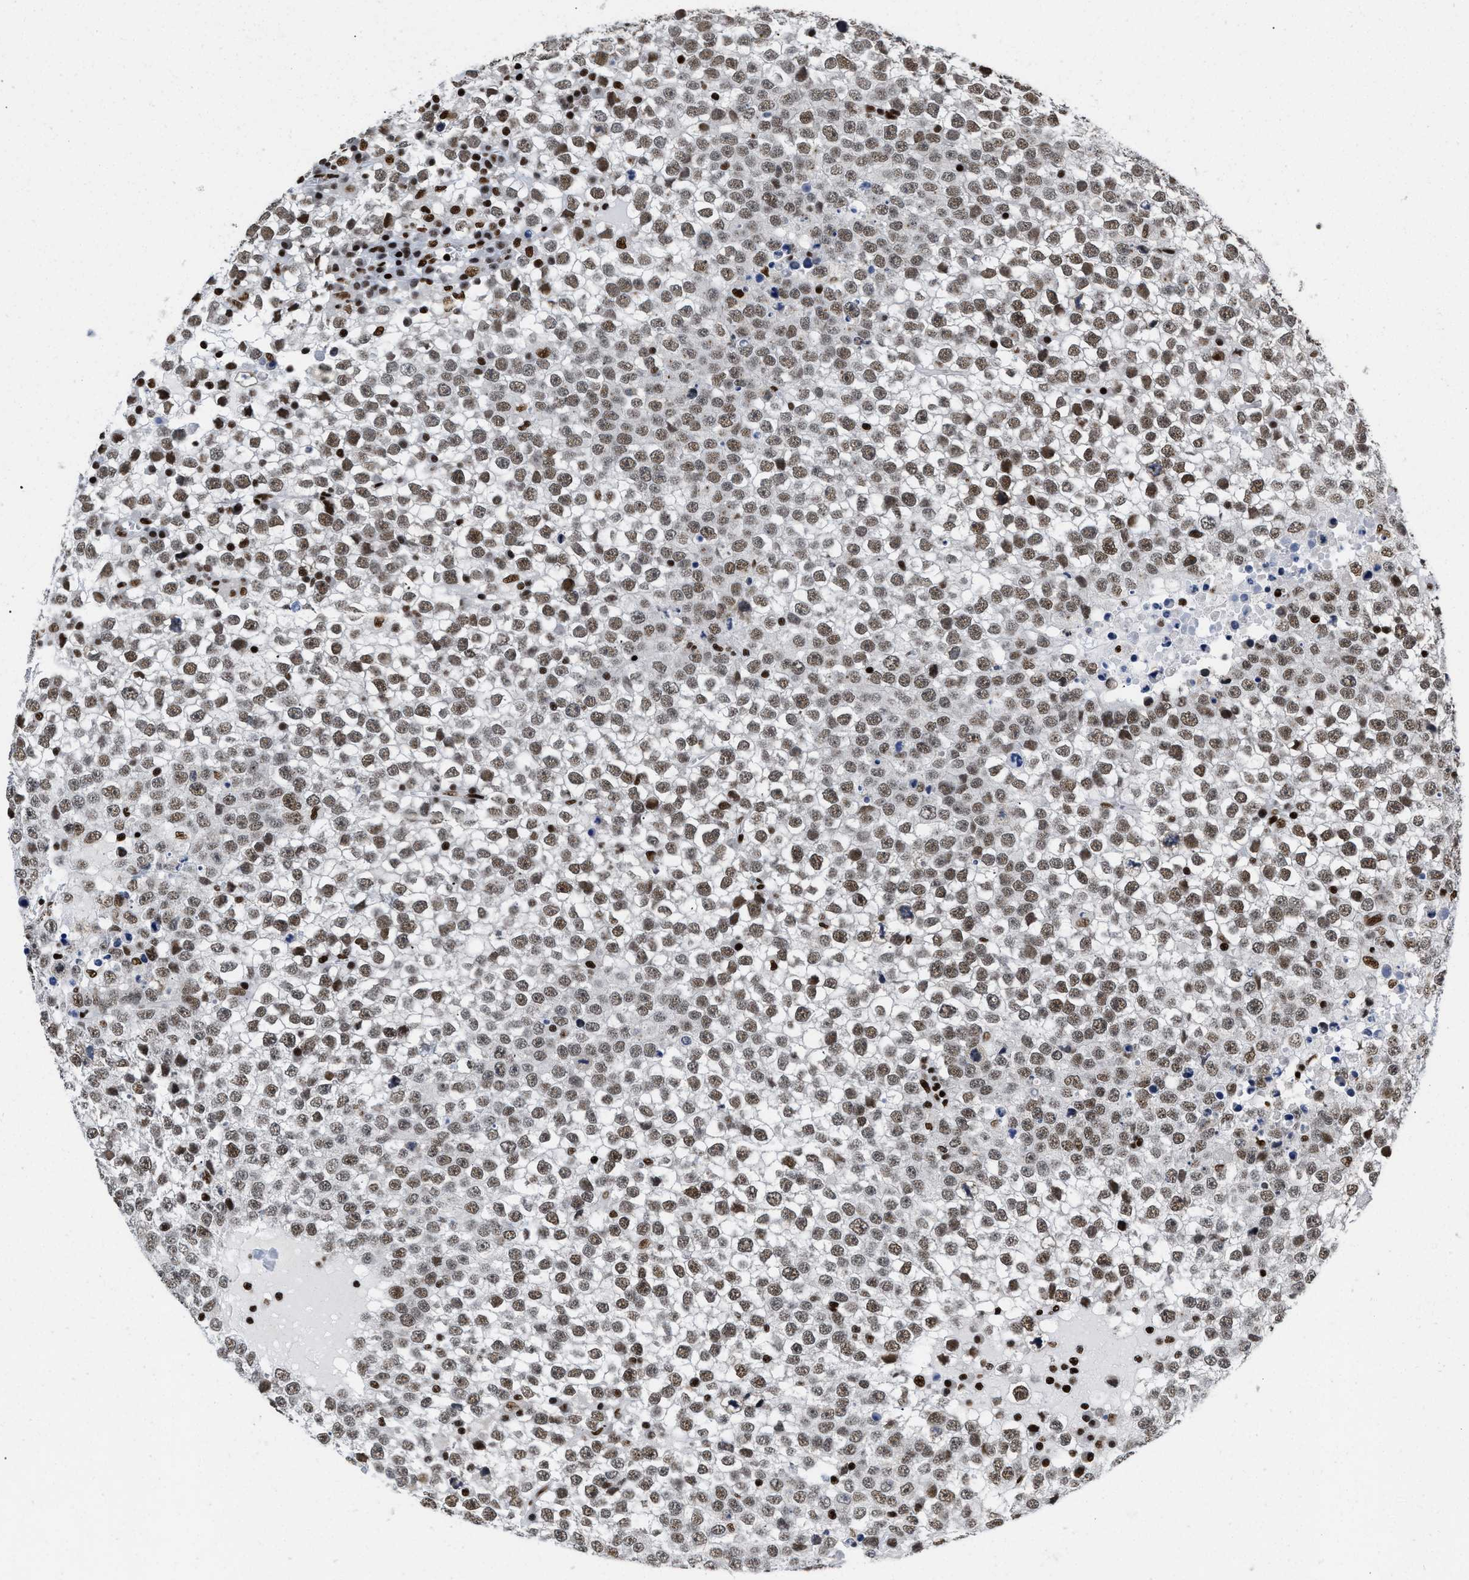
{"staining": {"intensity": "moderate", "quantity": ">75%", "location": "nuclear"}, "tissue": "testis cancer", "cell_type": "Tumor cells", "image_type": "cancer", "snomed": [{"axis": "morphology", "description": "Seminoma, NOS"}, {"axis": "topography", "description": "Testis"}], "caption": "Immunohistochemistry (IHC) micrograph of testis seminoma stained for a protein (brown), which shows medium levels of moderate nuclear staining in about >75% of tumor cells.", "gene": "CREB1", "patient": {"sex": "male", "age": 65}}